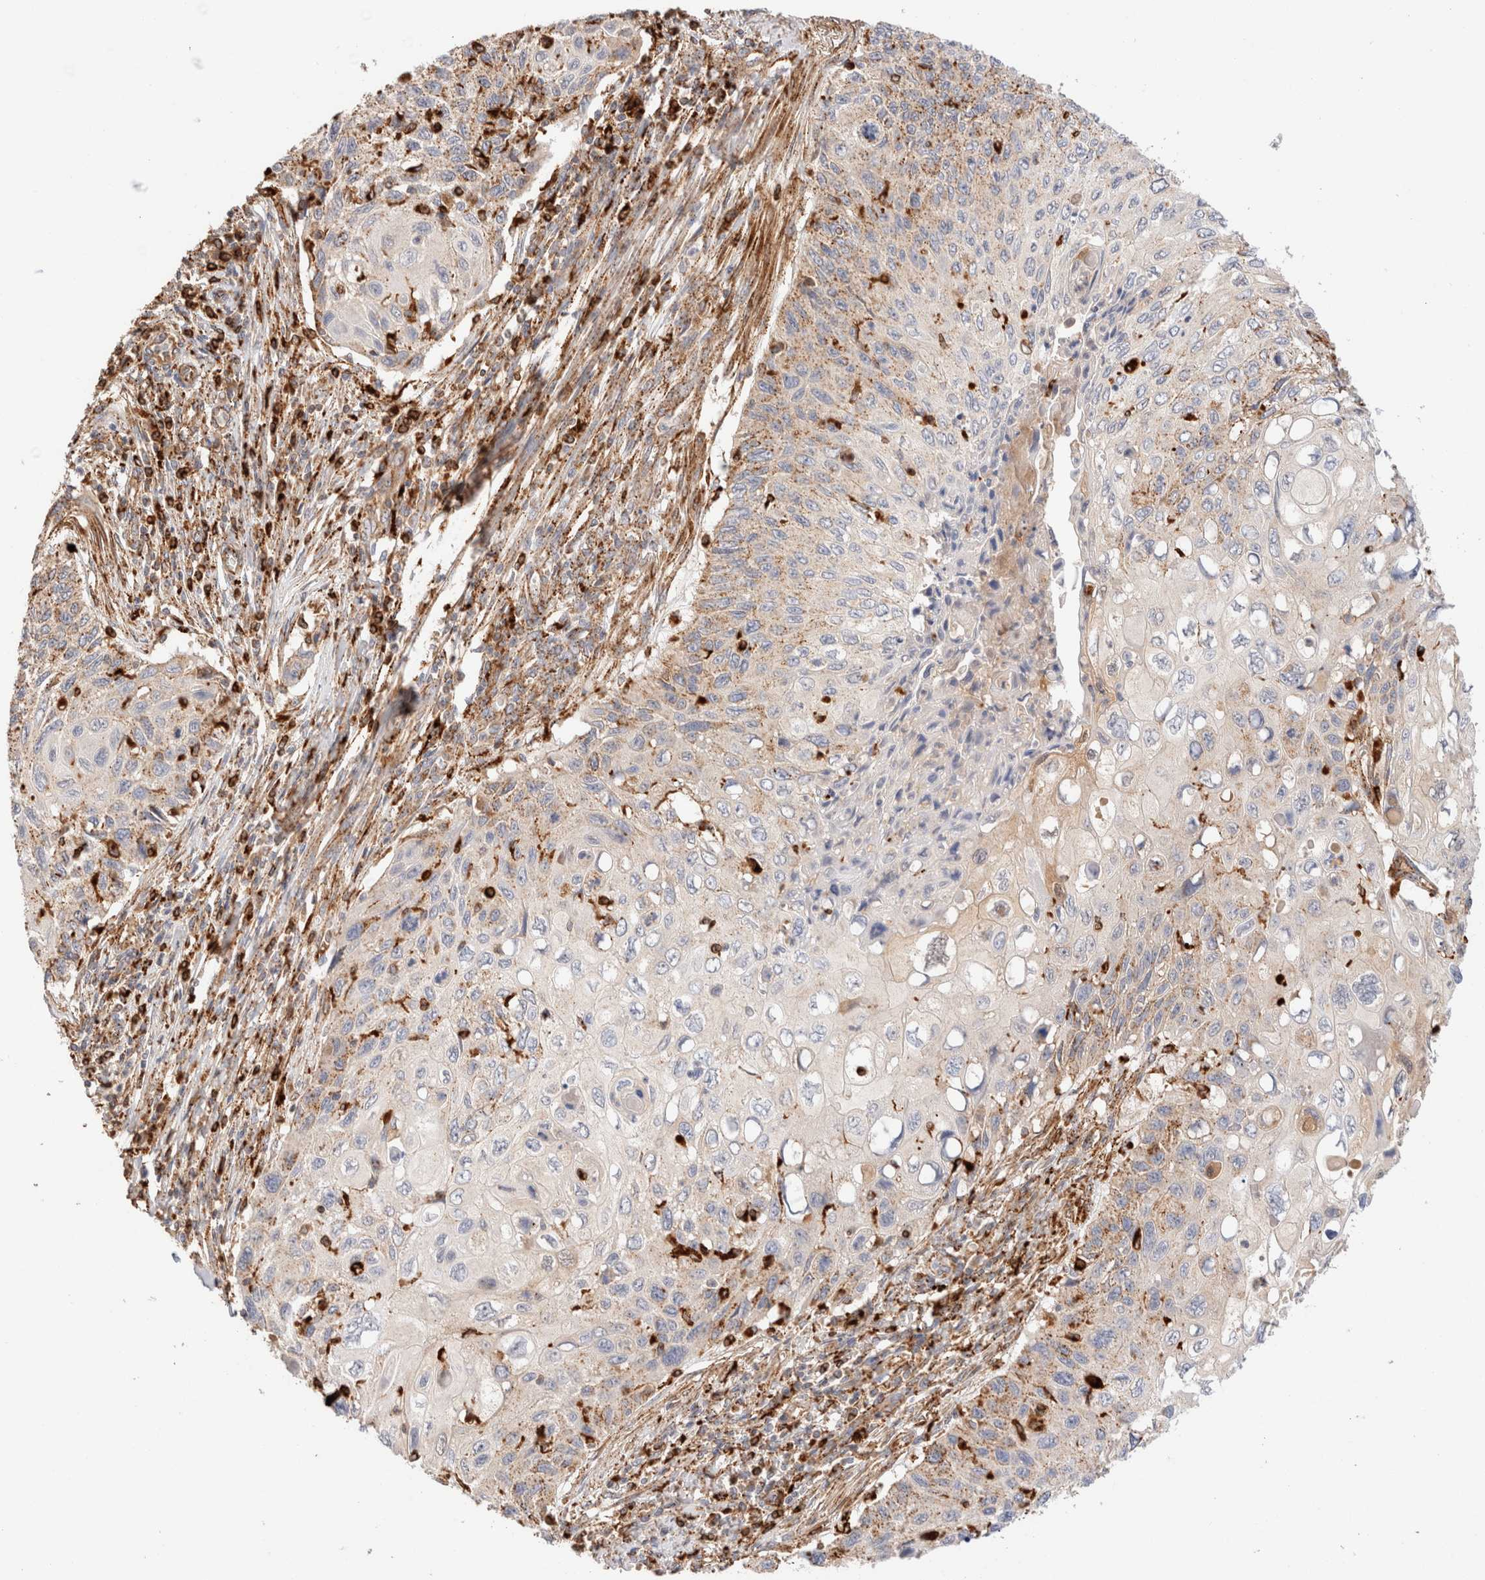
{"staining": {"intensity": "moderate", "quantity": "<25%", "location": "cytoplasmic/membranous"}, "tissue": "cervical cancer", "cell_type": "Tumor cells", "image_type": "cancer", "snomed": [{"axis": "morphology", "description": "Squamous cell carcinoma, NOS"}, {"axis": "topography", "description": "Cervix"}], "caption": "About <25% of tumor cells in cervical squamous cell carcinoma display moderate cytoplasmic/membranous protein positivity as visualized by brown immunohistochemical staining.", "gene": "RABEPK", "patient": {"sex": "female", "age": 70}}